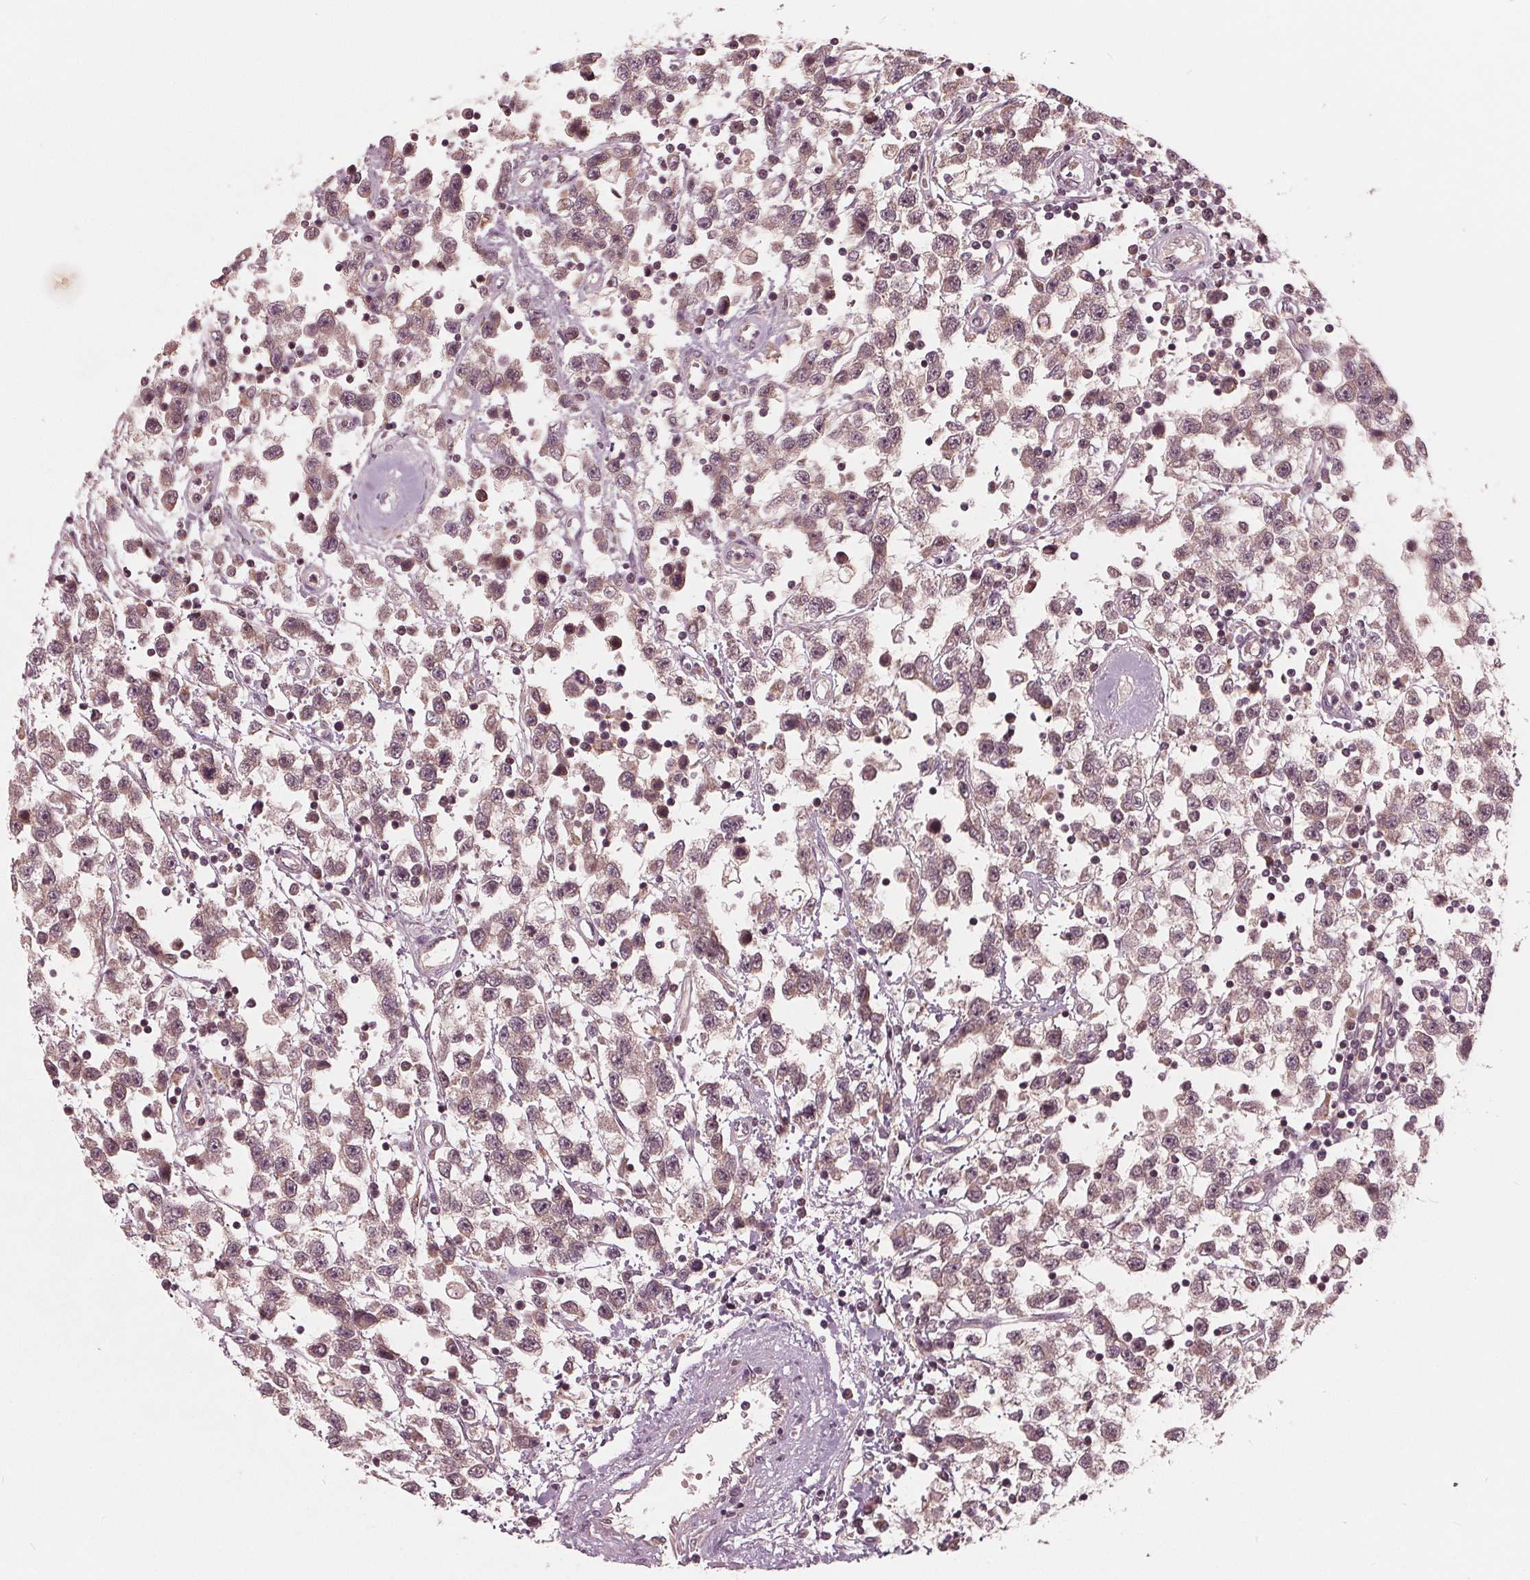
{"staining": {"intensity": "weak", "quantity": ">75%", "location": "cytoplasmic/membranous"}, "tissue": "testis cancer", "cell_type": "Tumor cells", "image_type": "cancer", "snomed": [{"axis": "morphology", "description": "Seminoma, NOS"}, {"axis": "topography", "description": "Testis"}], "caption": "IHC of human testis cancer (seminoma) reveals low levels of weak cytoplasmic/membranous positivity in approximately >75% of tumor cells. Nuclei are stained in blue.", "gene": "UBALD1", "patient": {"sex": "male", "age": 34}}